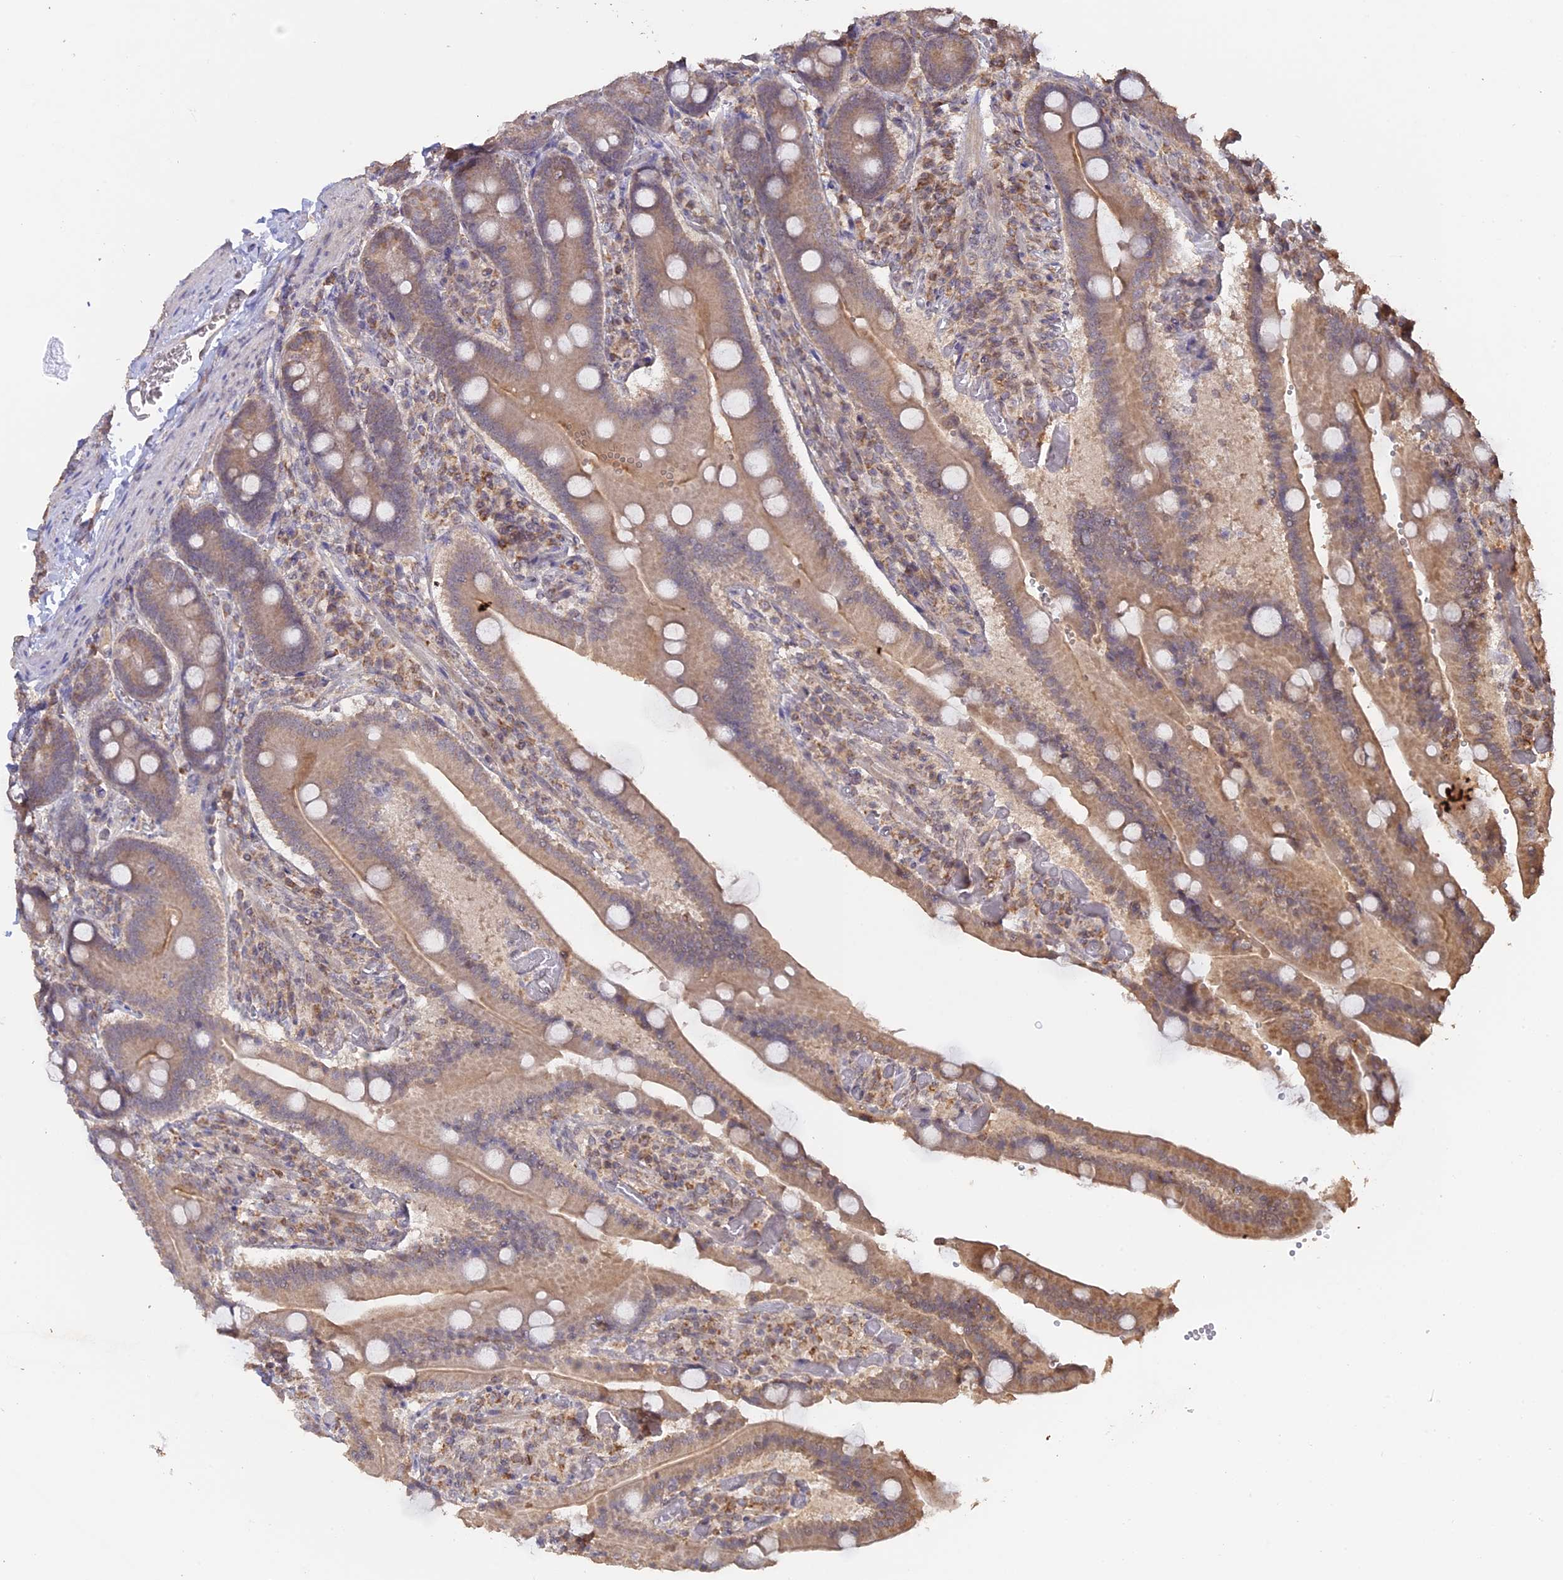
{"staining": {"intensity": "moderate", "quantity": "25%-75%", "location": "cytoplasmic/membranous"}, "tissue": "duodenum", "cell_type": "Glandular cells", "image_type": "normal", "snomed": [{"axis": "morphology", "description": "Normal tissue, NOS"}, {"axis": "topography", "description": "Duodenum"}], "caption": "An image of duodenum stained for a protein displays moderate cytoplasmic/membranous brown staining in glandular cells.", "gene": "FAM210B", "patient": {"sex": "female", "age": 62}}